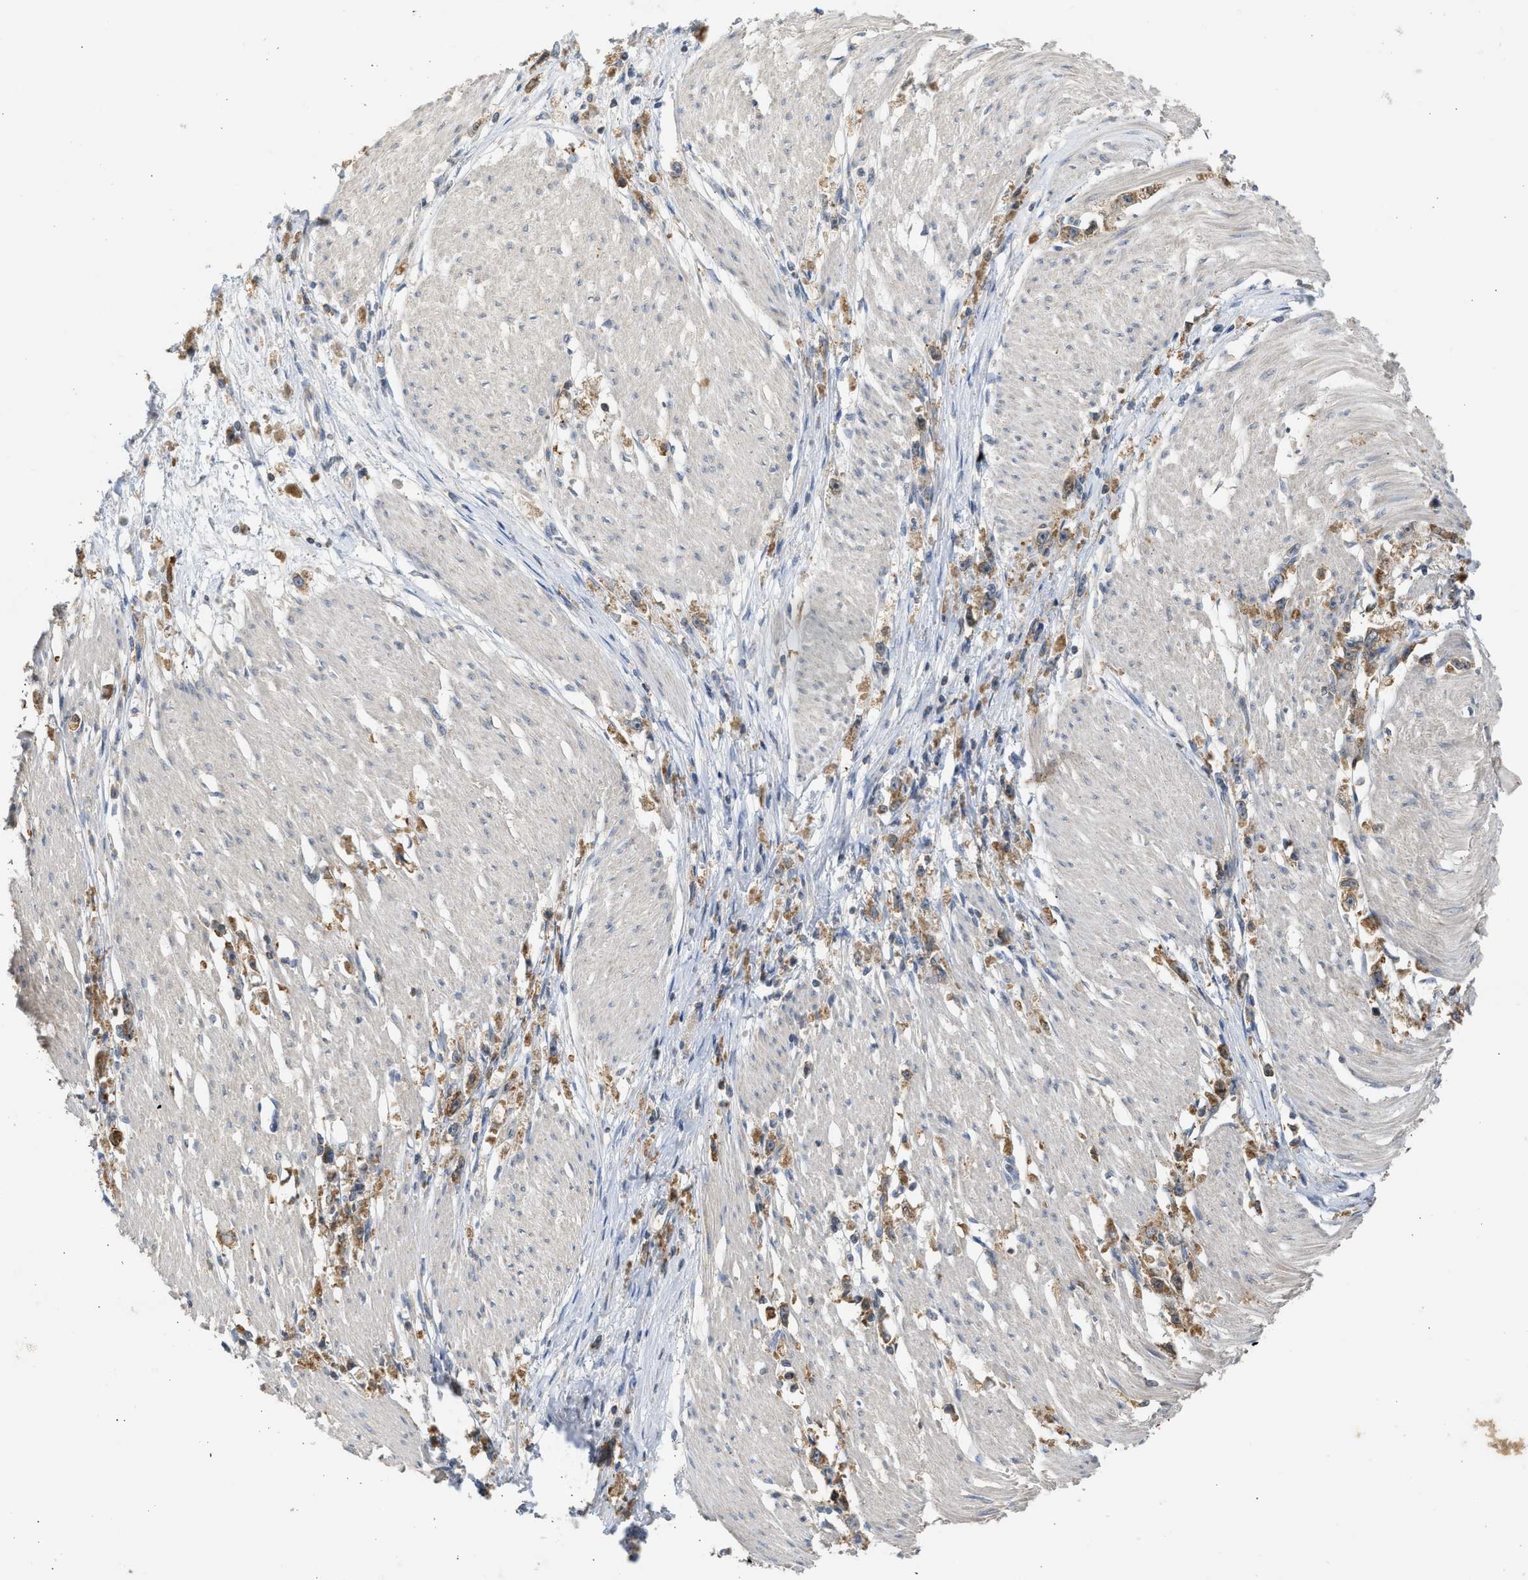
{"staining": {"intensity": "moderate", "quantity": ">75%", "location": "cytoplasmic/membranous"}, "tissue": "stomach cancer", "cell_type": "Tumor cells", "image_type": "cancer", "snomed": [{"axis": "morphology", "description": "Adenocarcinoma, NOS"}, {"axis": "topography", "description": "Stomach"}], "caption": "Immunohistochemical staining of human stomach adenocarcinoma displays medium levels of moderate cytoplasmic/membranous staining in approximately >75% of tumor cells.", "gene": "CYP1A1", "patient": {"sex": "female", "age": 59}}